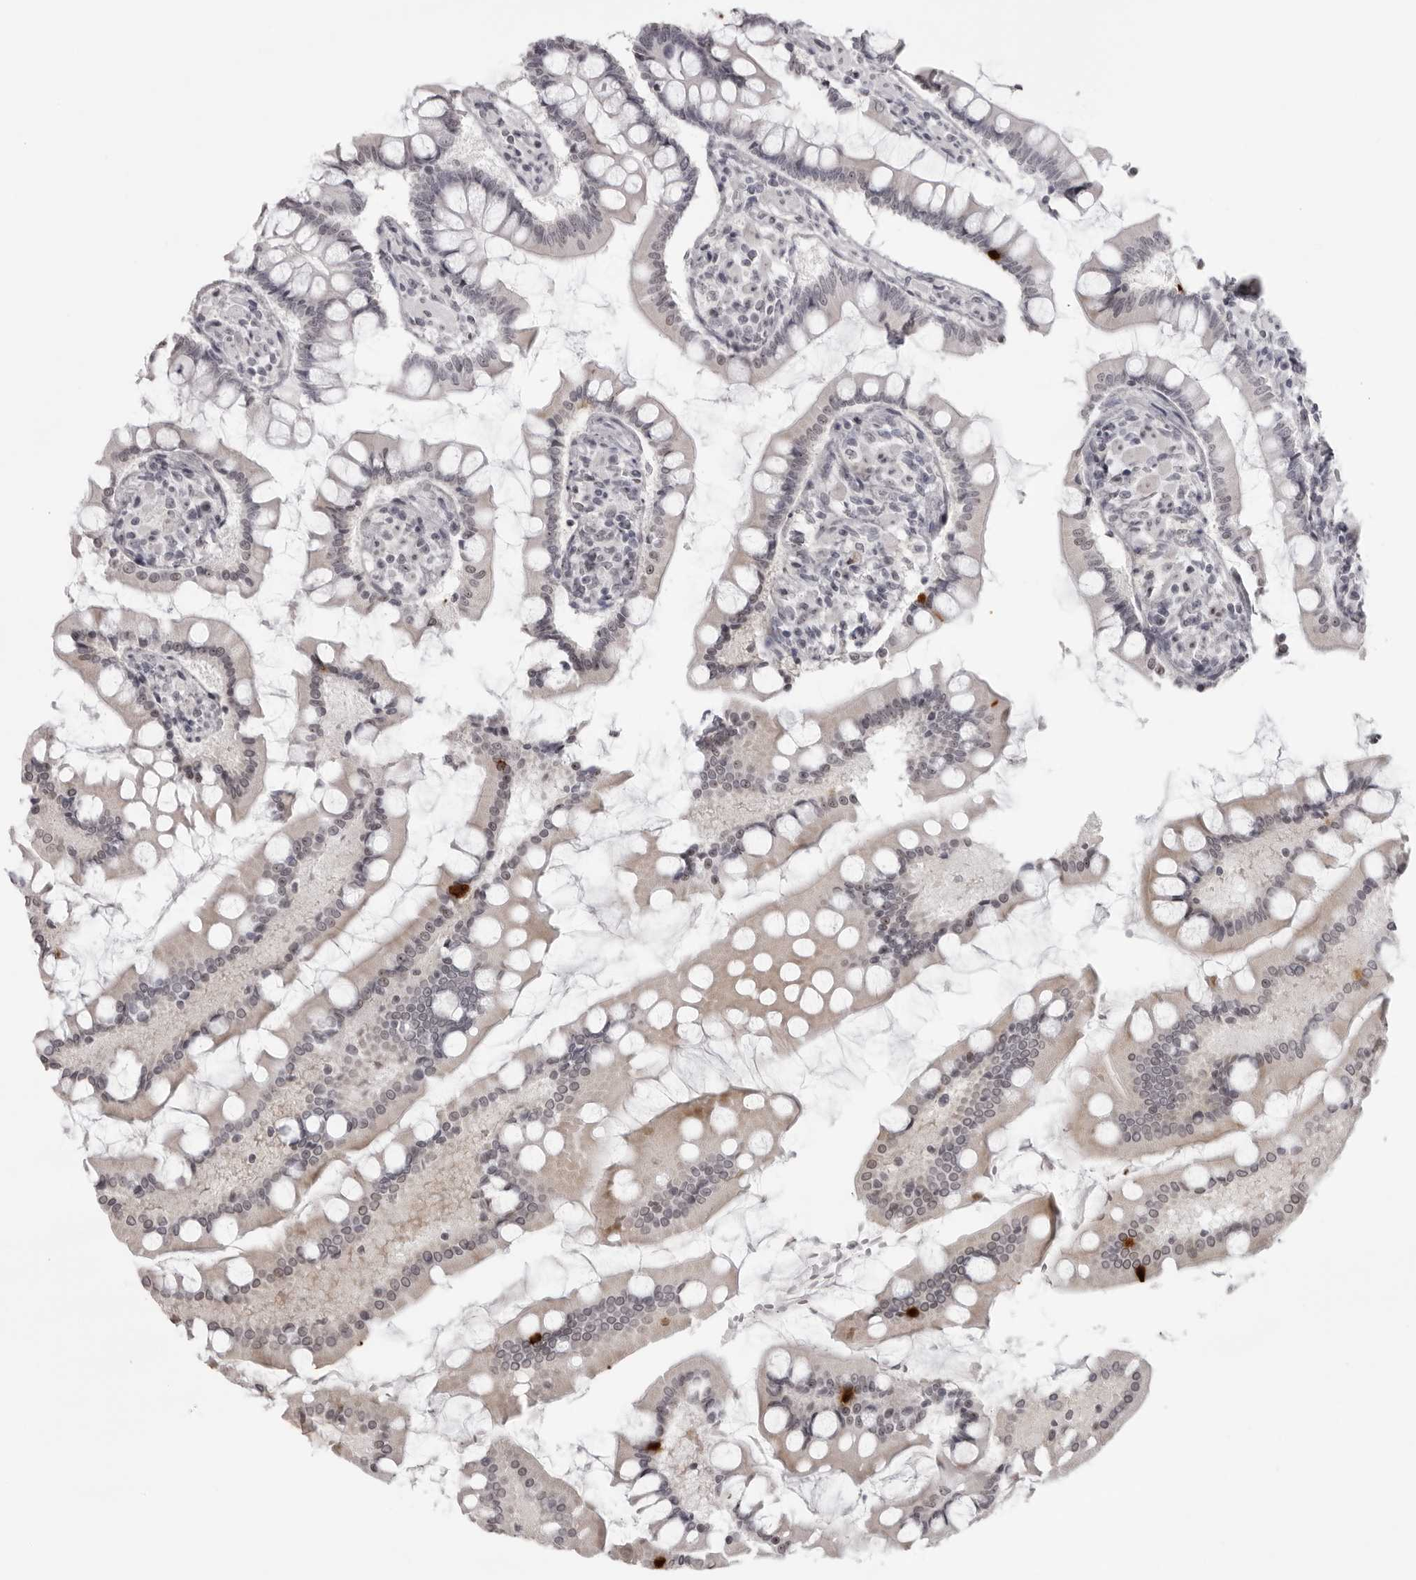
{"staining": {"intensity": "negative", "quantity": "none", "location": "none"}, "tissue": "small intestine", "cell_type": "Glandular cells", "image_type": "normal", "snomed": [{"axis": "morphology", "description": "Normal tissue, NOS"}, {"axis": "topography", "description": "Small intestine"}], "caption": "This is a micrograph of immunohistochemistry (IHC) staining of normal small intestine, which shows no positivity in glandular cells.", "gene": "HELZ", "patient": {"sex": "male", "age": 41}}